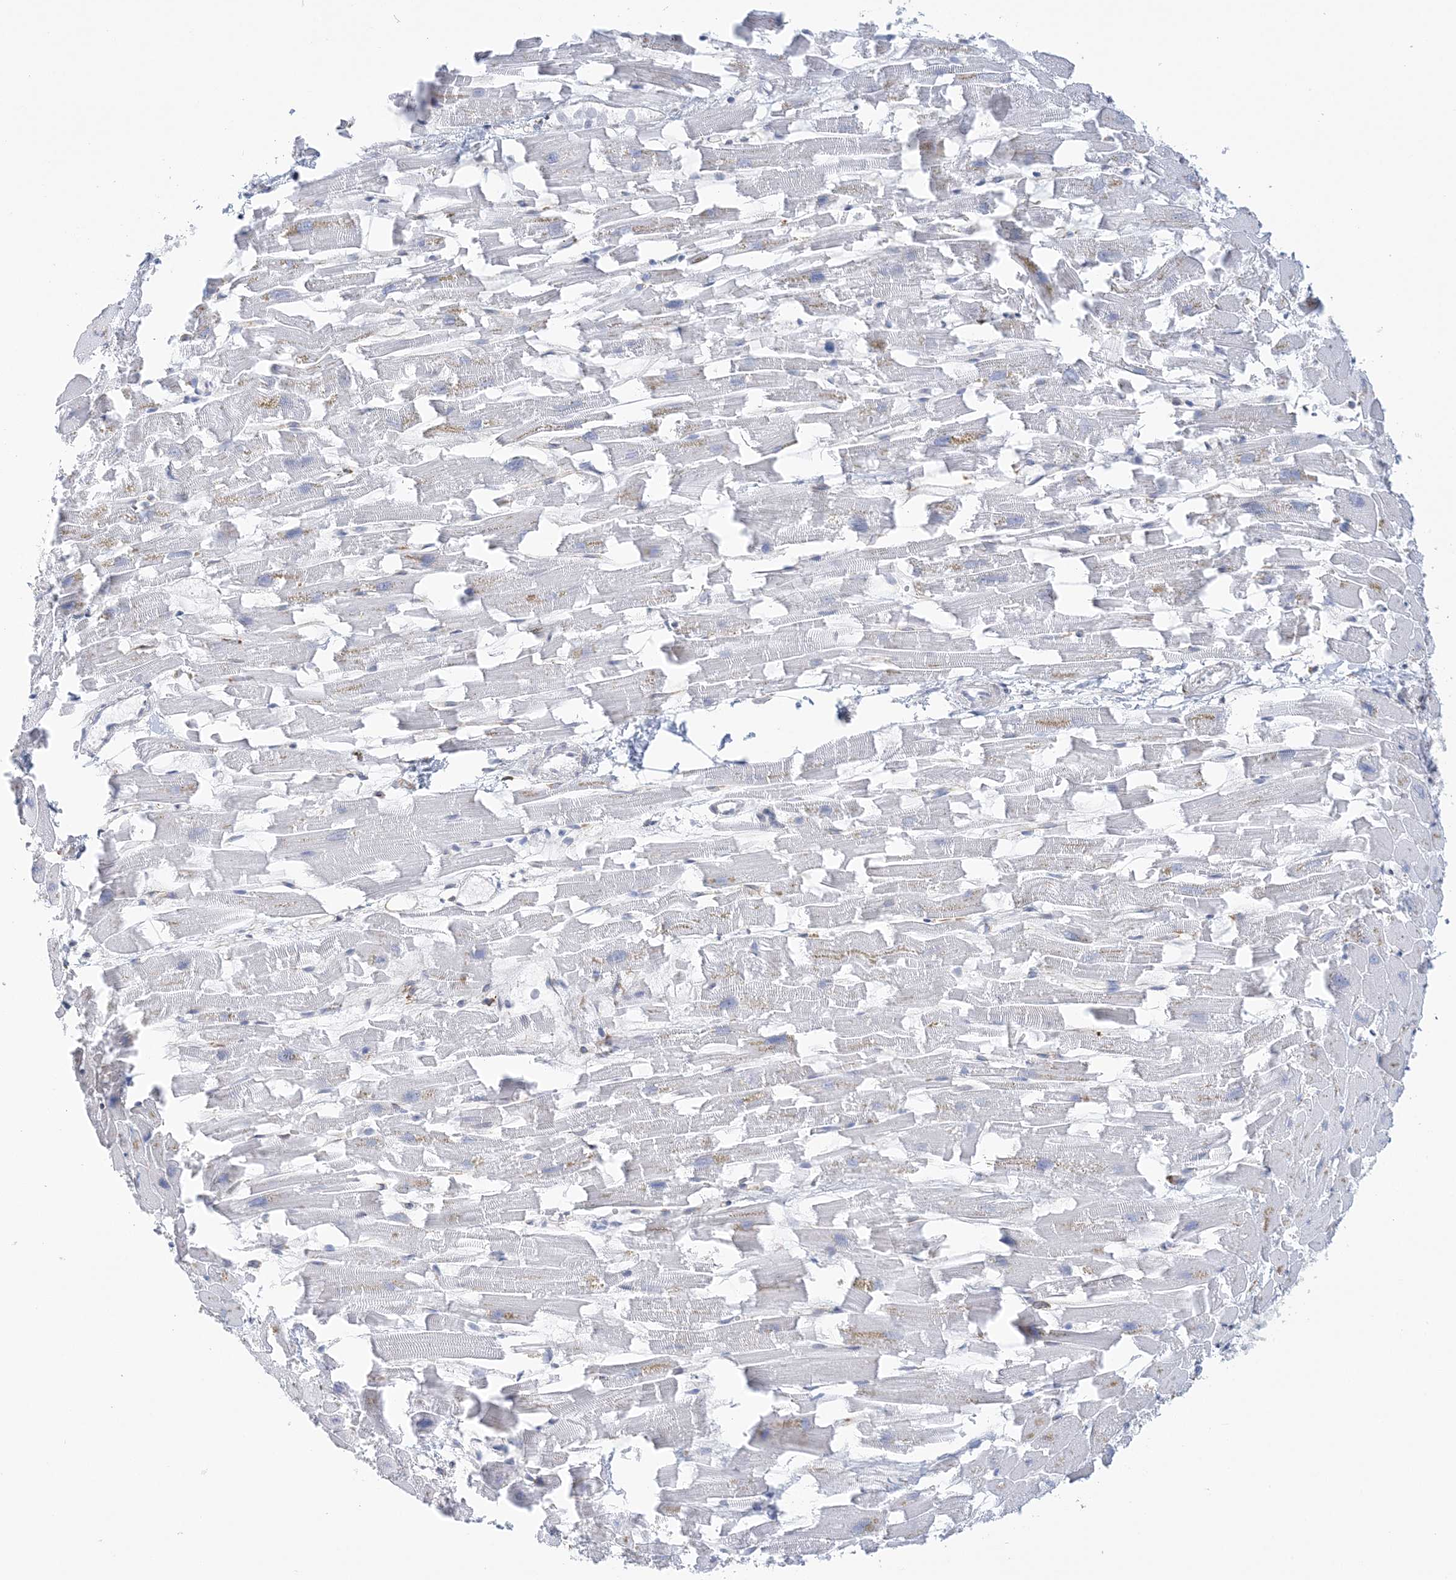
{"staining": {"intensity": "negative", "quantity": "none", "location": "none"}, "tissue": "heart muscle", "cell_type": "Cardiomyocytes", "image_type": "normal", "snomed": [{"axis": "morphology", "description": "Normal tissue, NOS"}, {"axis": "topography", "description": "Heart"}], "caption": "IHC image of benign heart muscle stained for a protein (brown), which reveals no staining in cardiomyocytes. (DAB (3,3'-diaminobenzidine) IHC visualized using brightfield microscopy, high magnification).", "gene": "PLEKHG4B", "patient": {"sex": "female", "age": 64}}